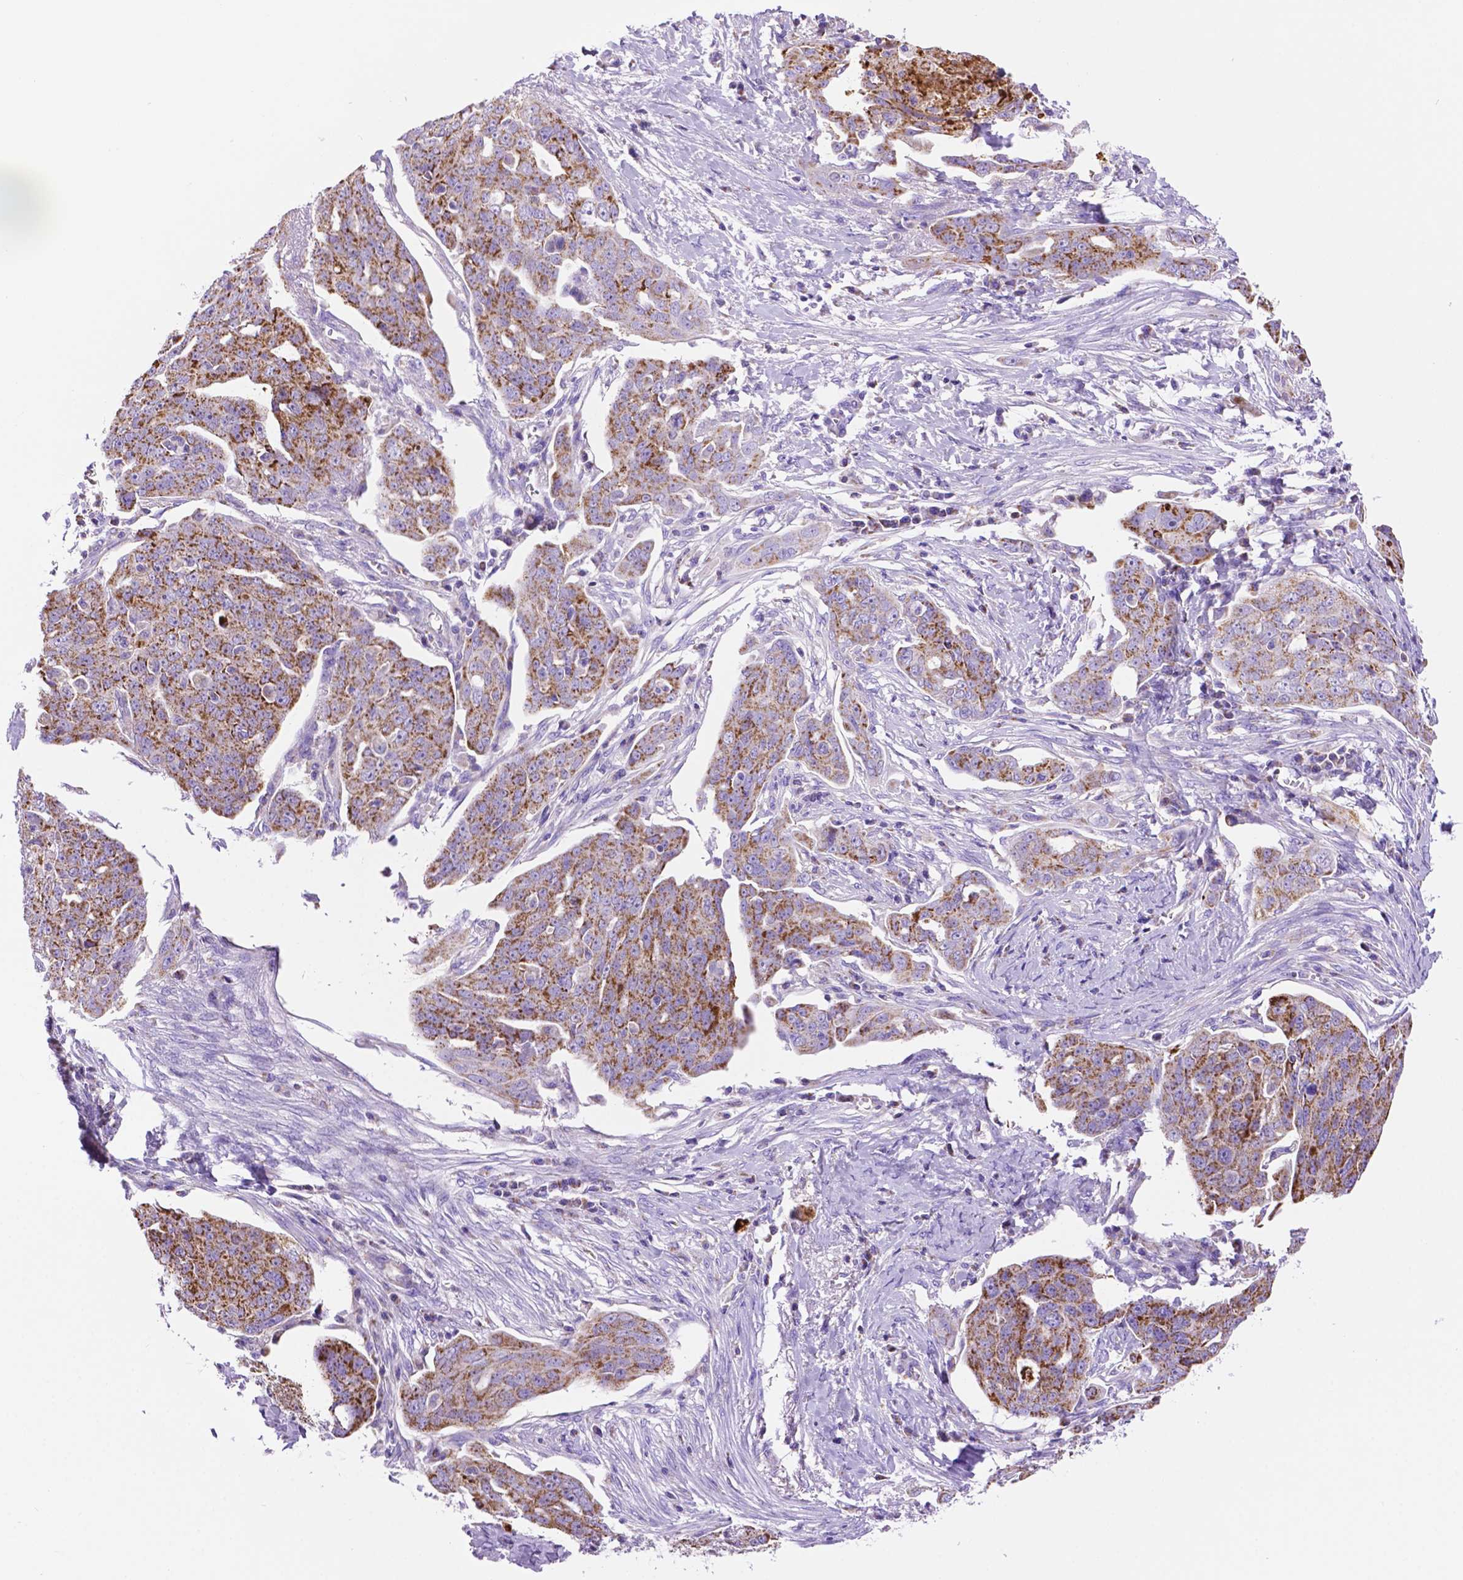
{"staining": {"intensity": "moderate", "quantity": ">75%", "location": "cytoplasmic/membranous"}, "tissue": "ovarian cancer", "cell_type": "Tumor cells", "image_type": "cancer", "snomed": [{"axis": "morphology", "description": "Carcinoma, endometroid"}, {"axis": "topography", "description": "Ovary"}], "caption": "A medium amount of moderate cytoplasmic/membranous positivity is appreciated in approximately >75% of tumor cells in ovarian cancer (endometroid carcinoma) tissue.", "gene": "GDPD5", "patient": {"sex": "female", "age": 70}}